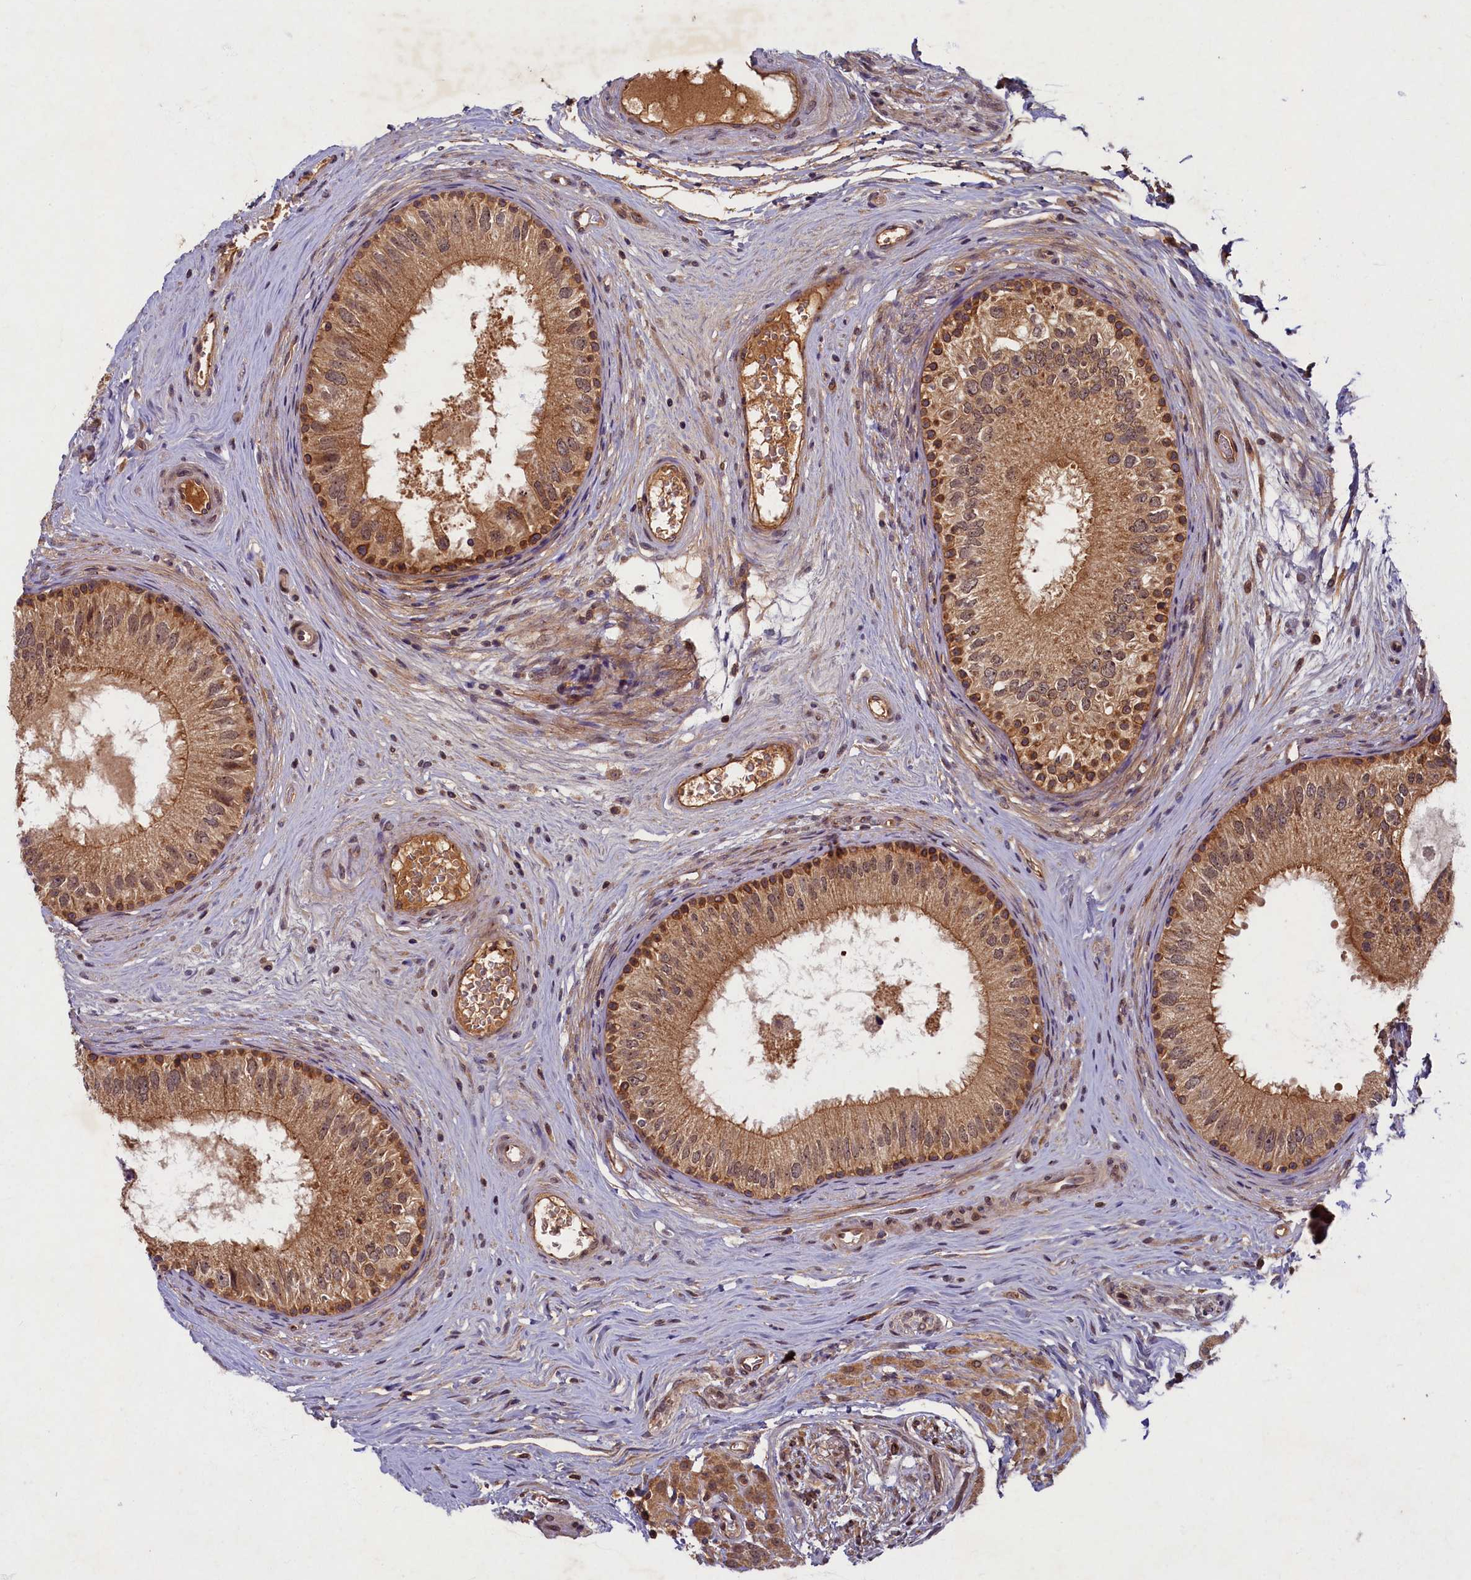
{"staining": {"intensity": "moderate", "quantity": ">75%", "location": "cytoplasmic/membranous"}, "tissue": "epididymis", "cell_type": "Glandular cells", "image_type": "normal", "snomed": [{"axis": "morphology", "description": "Normal tissue, NOS"}, {"axis": "topography", "description": "Epididymis"}], "caption": "Epididymis stained with immunohistochemistry shows moderate cytoplasmic/membranous positivity in approximately >75% of glandular cells.", "gene": "BICD1", "patient": {"sex": "male", "age": 33}}